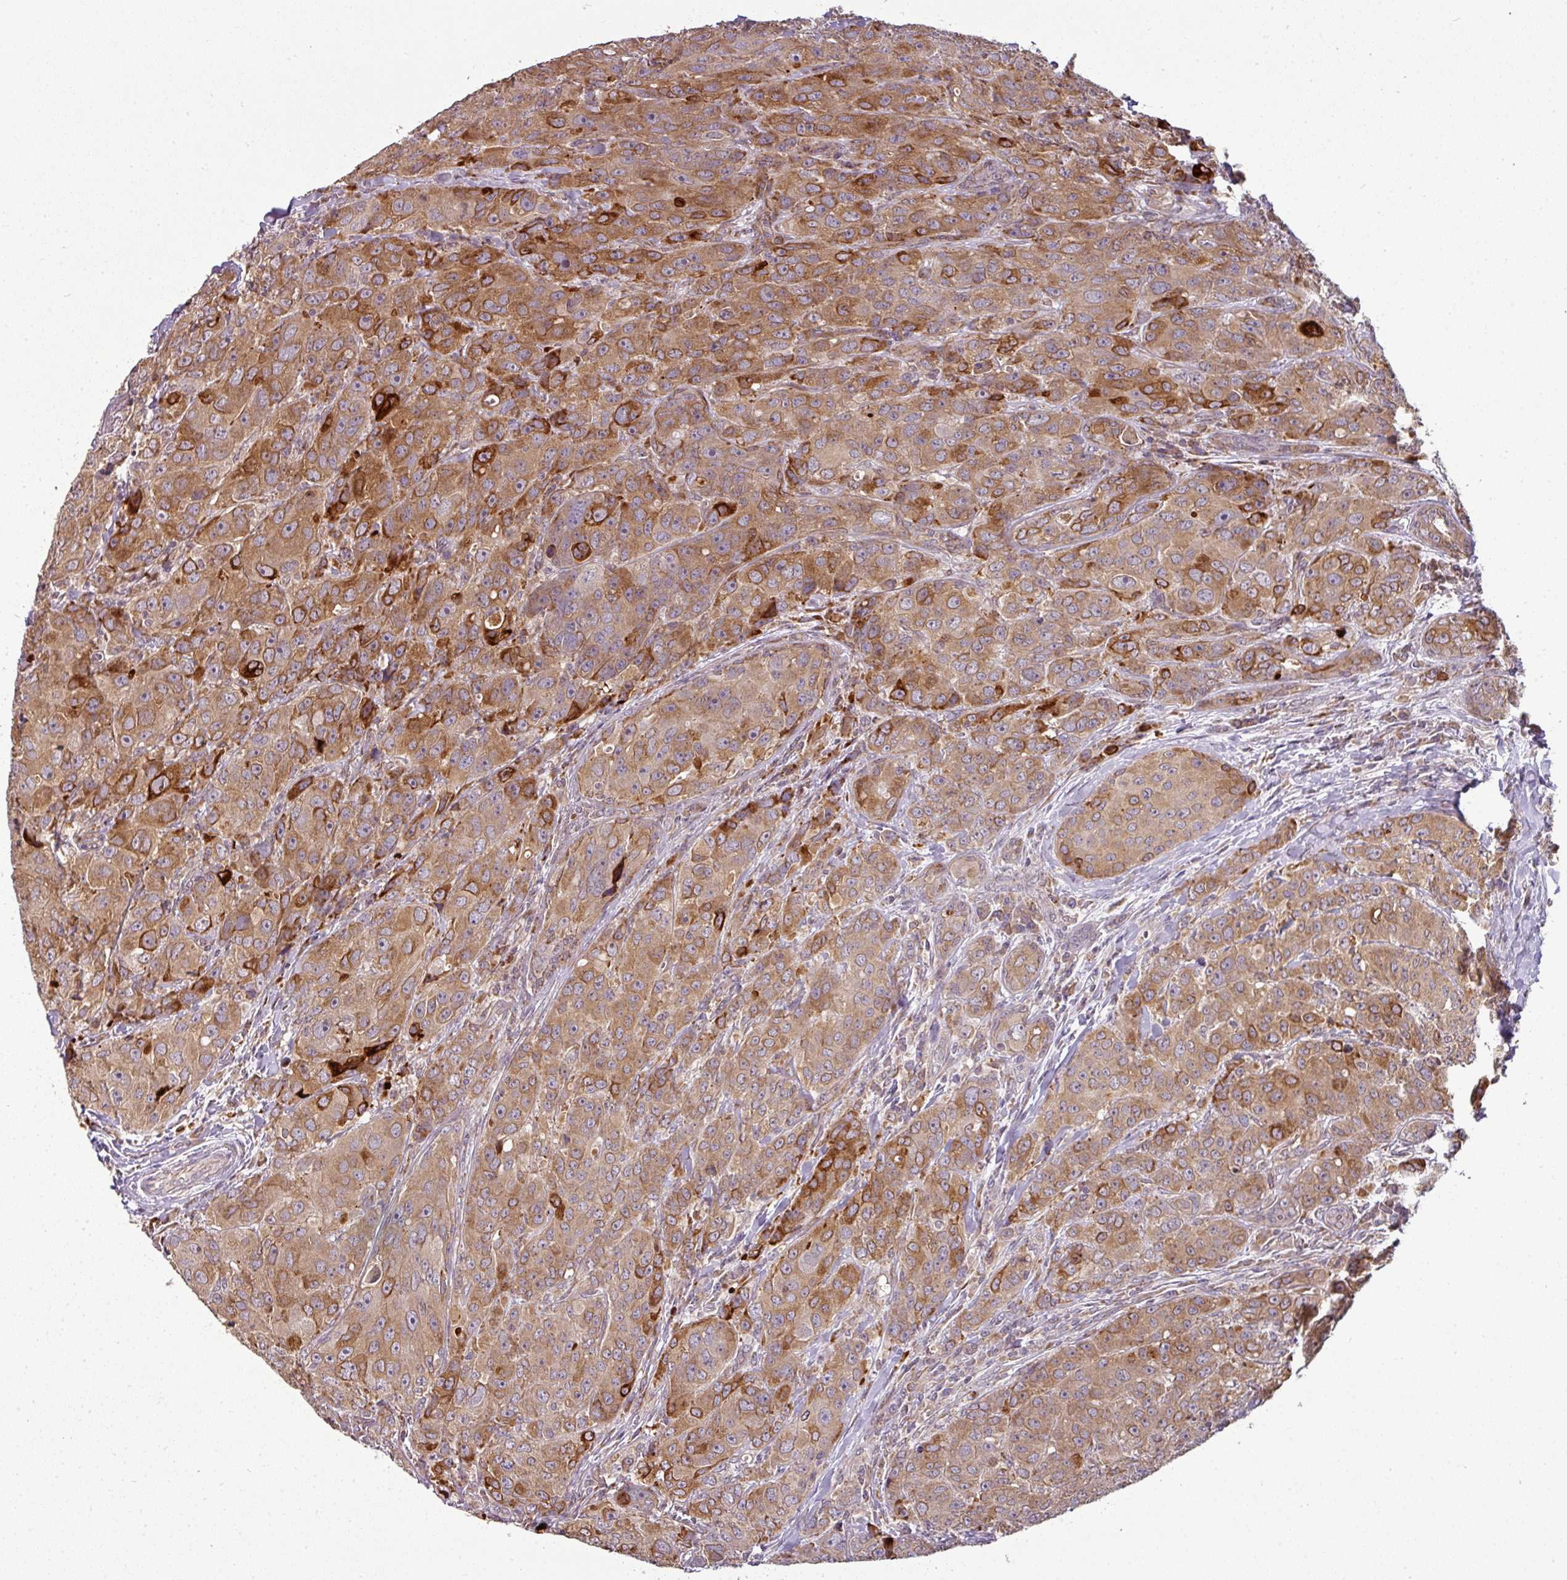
{"staining": {"intensity": "moderate", "quantity": ">75%", "location": "cytoplasmic/membranous"}, "tissue": "breast cancer", "cell_type": "Tumor cells", "image_type": "cancer", "snomed": [{"axis": "morphology", "description": "Duct carcinoma"}, {"axis": "topography", "description": "Breast"}], "caption": "Moderate cytoplasmic/membranous staining is seen in approximately >75% of tumor cells in breast intraductal carcinoma.", "gene": "SPCS3", "patient": {"sex": "female", "age": 43}}